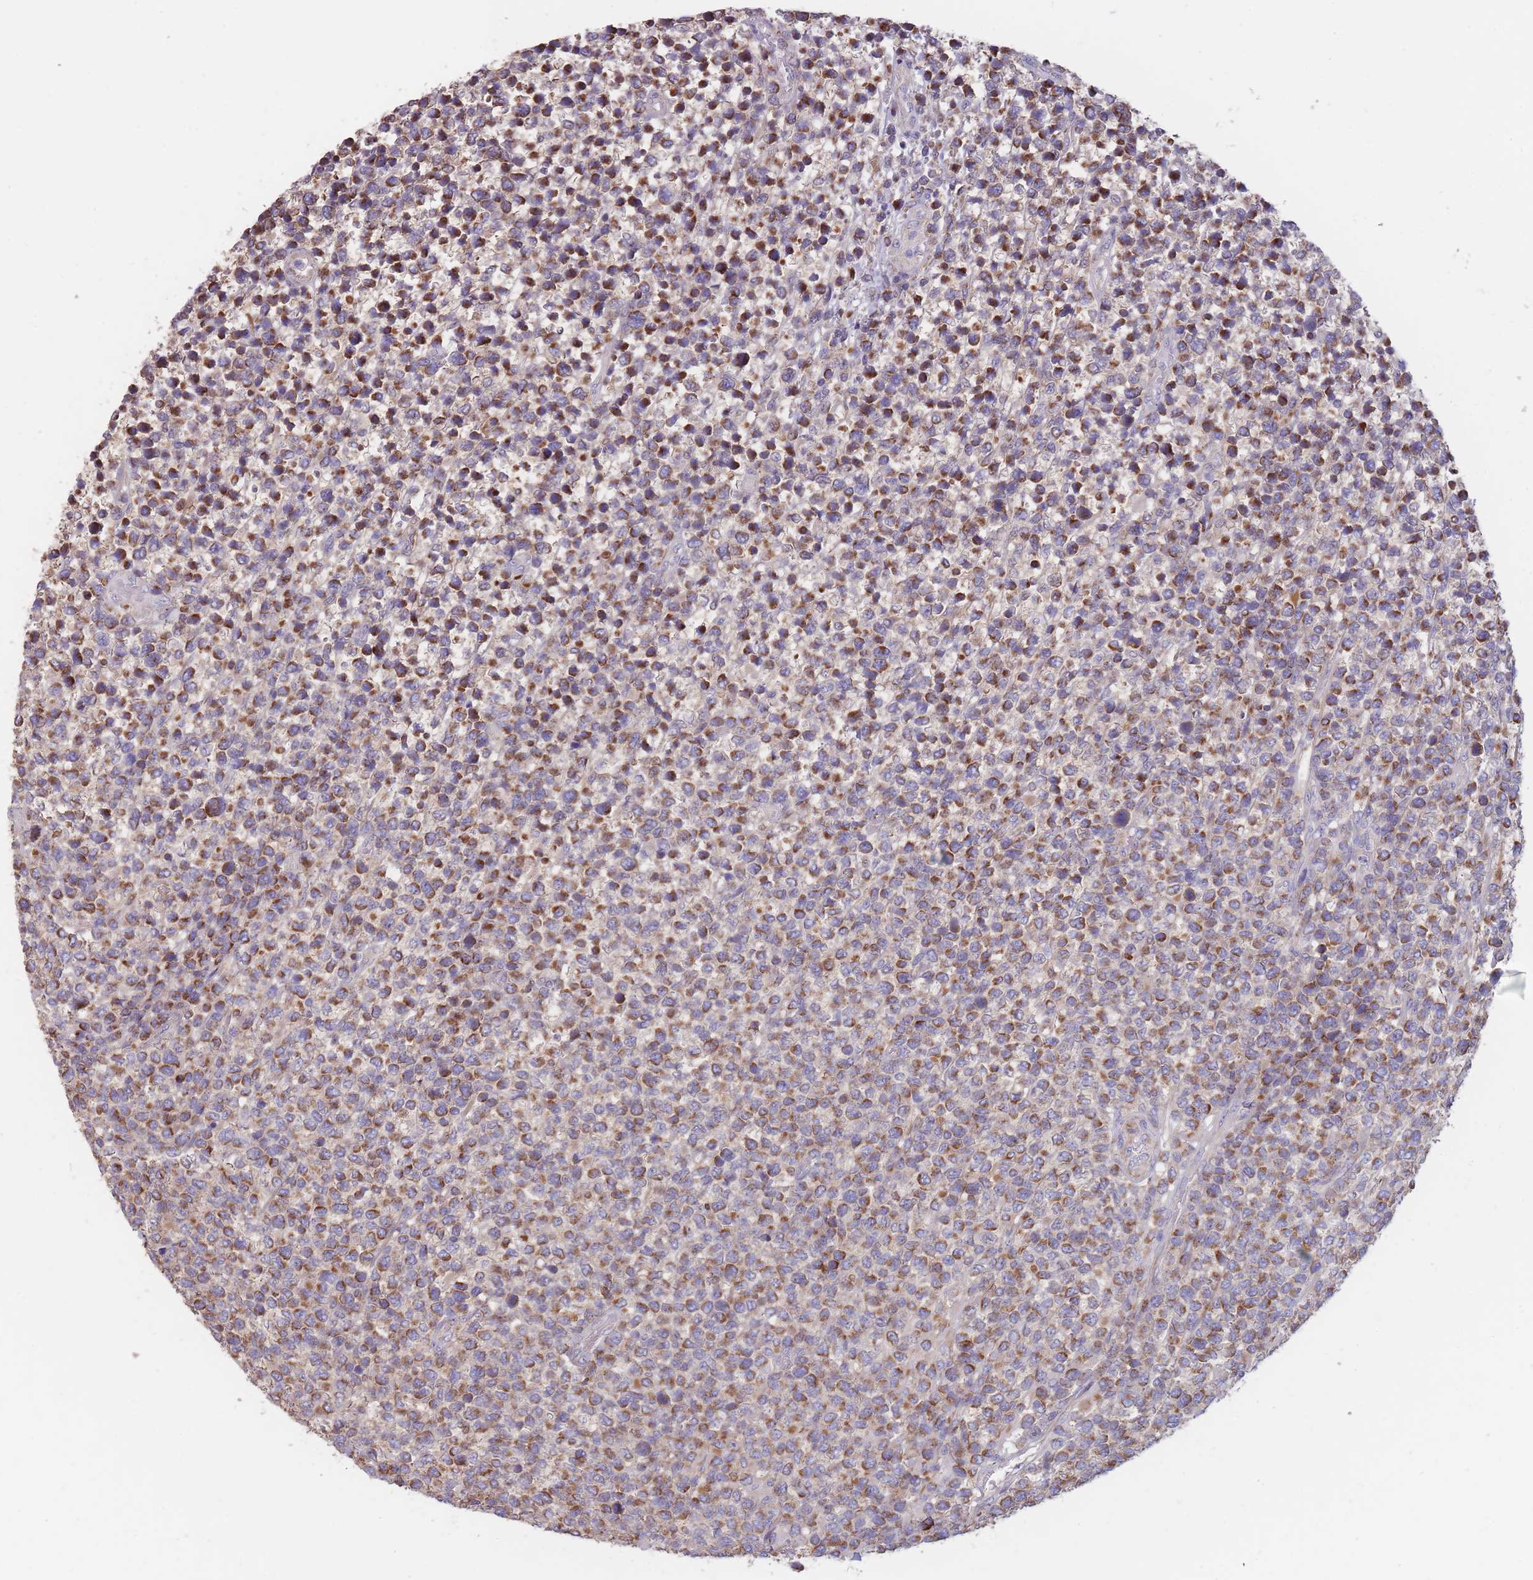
{"staining": {"intensity": "moderate", "quantity": ">75%", "location": "cytoplasmic/membranous"}, "tissue": "lymphoma", "cell_type": "Tumor cells", "image_type": "cancer", "snomed": [{"axis": "morphology", "description": "Malignant lymphoma, non-Hodgkin's type, High grade"}, {"axis": "topography", "description": "Soft tissue"}], "caption": "Brown immunohistochemical staining in lymphoma demonstrates moderate cytoplasmic/membranous staining in about >75% of tumor cells.", "gene": "SLC25A42", "patient": {"sex": "female", "age": 56}}